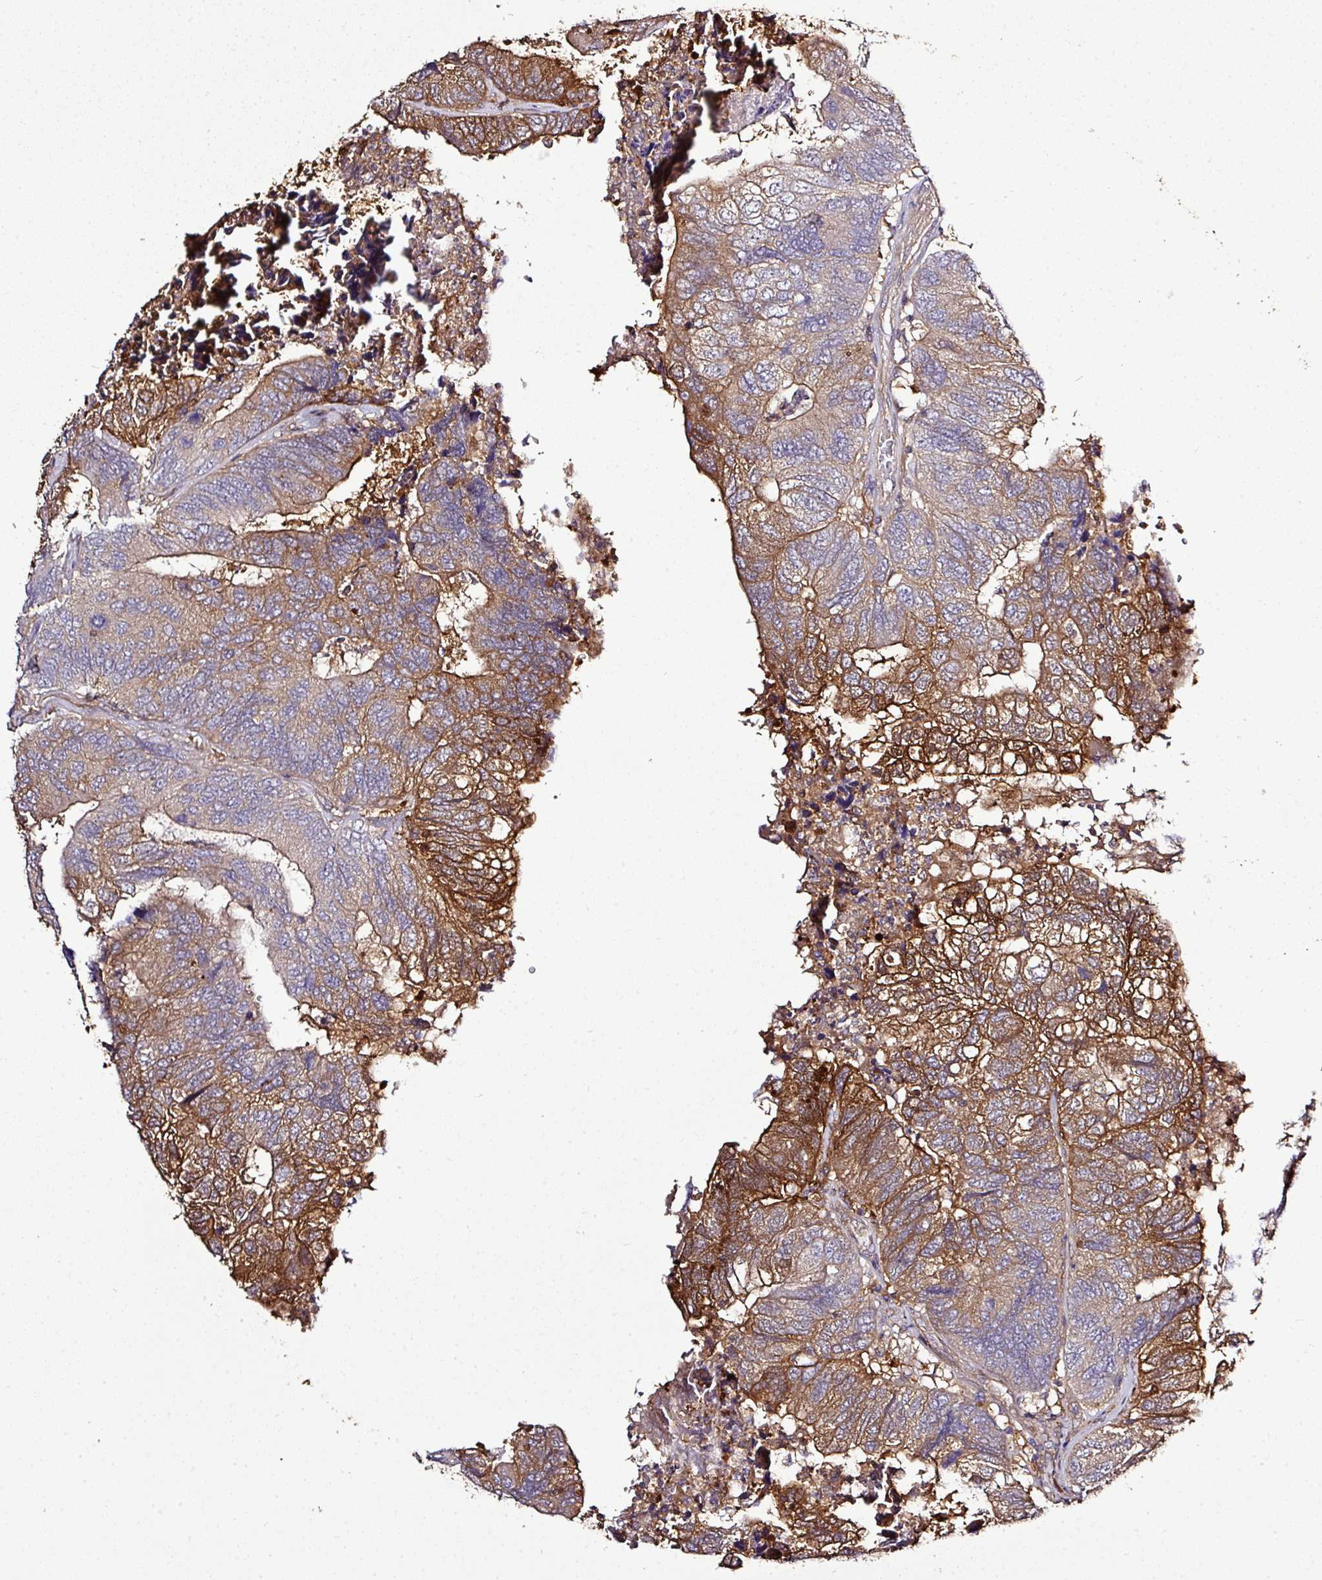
{"staining": {"intensity": "moderate", "quantity": "25%-75%", "location": "cytoplasmic/membranous"}, "tissue": "colorectal cancer", "cell_type": "Tumor cells", "image_type": "cancer", "snomed": [{"axis": "morphology", "description": "Adenocarcinoma, NOS"}, {"axis": "topography", "description": "Colon"}], "caption": "A medium amount of moderate cytoplasmic/membranous expression is present in about 25%-75% of tumor cells in colorectal adenocarcinoma tissue.", "gene": "TMEM107", "patient": {"sex": "female", "age": 67}}